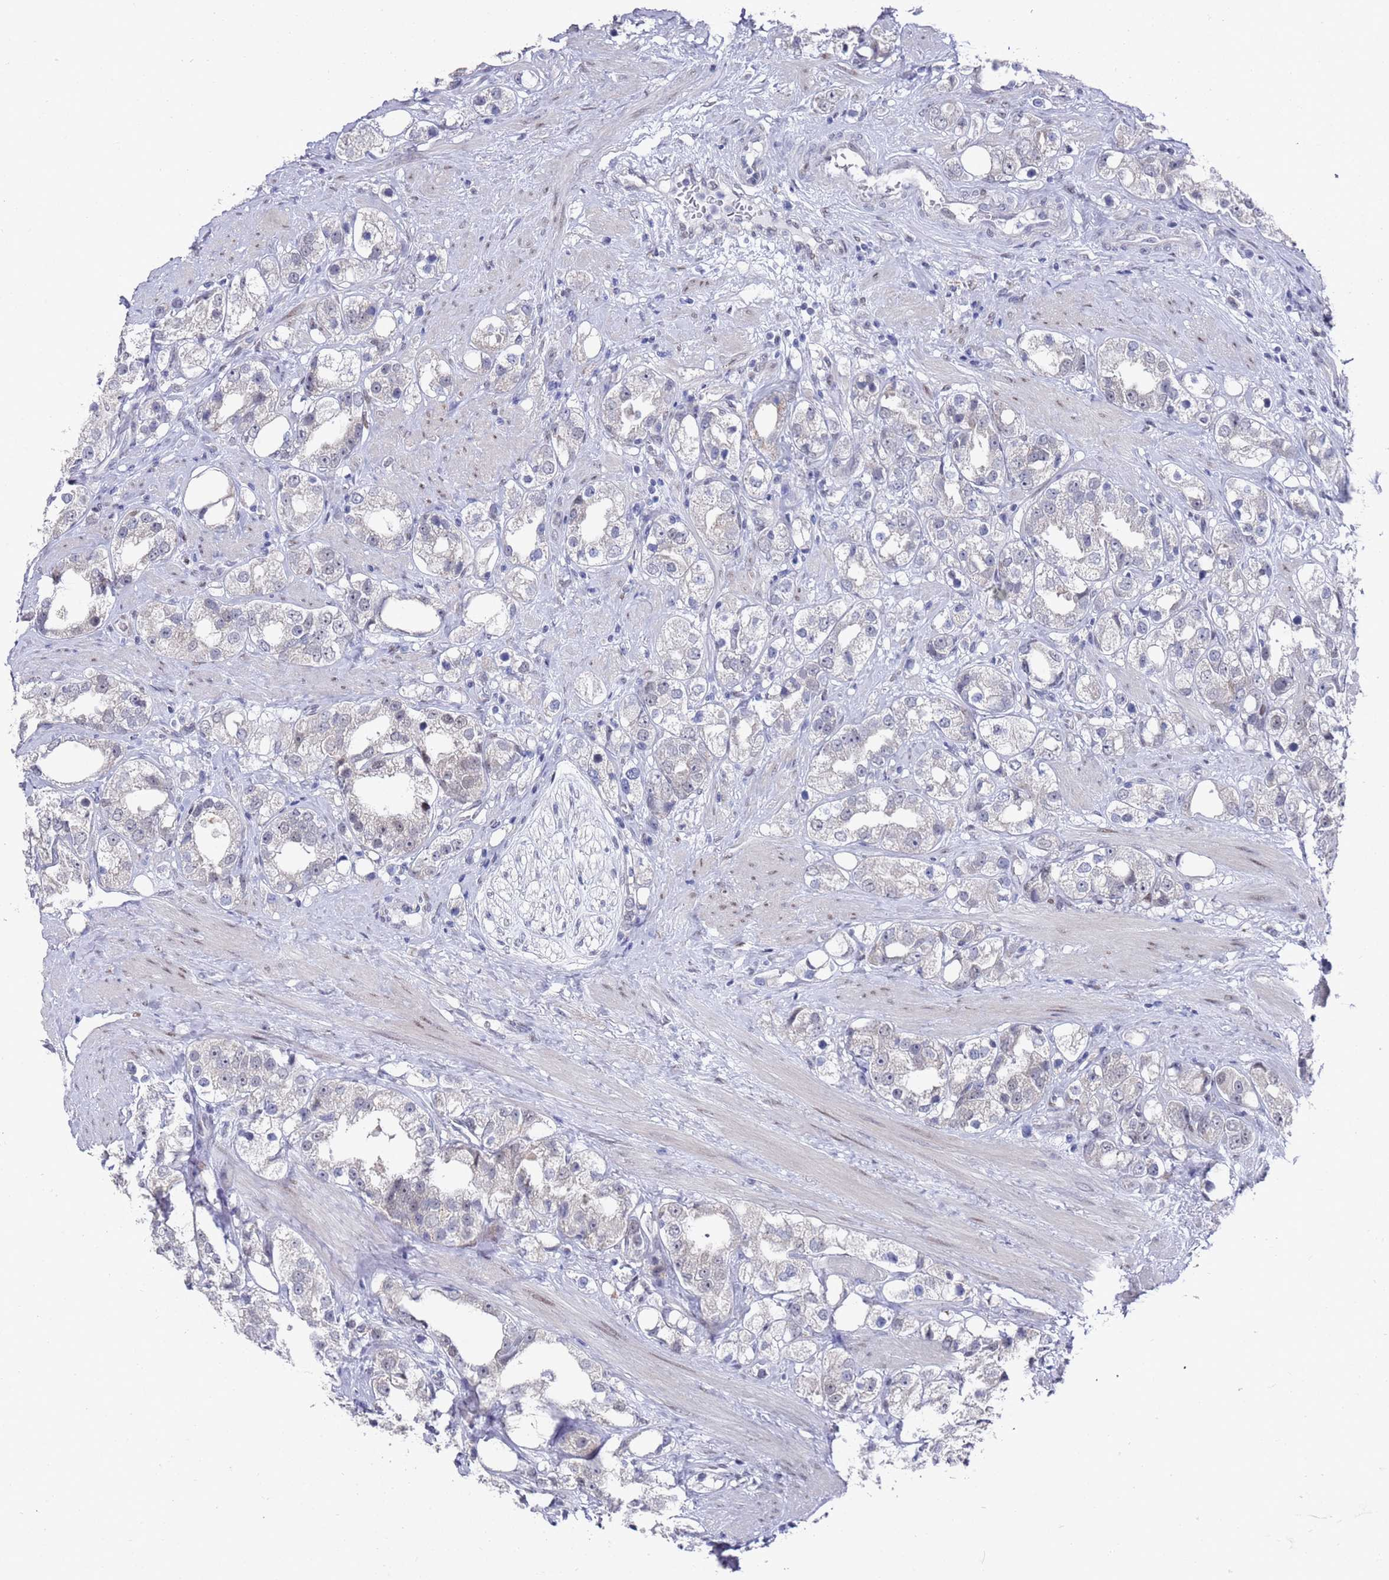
{"staining": {"intensity": "negative", "quantity": "none", "location": "none"}, "tissue": "prostate cancer", "cell_type": "Tumor cells", "image_type": "cancer", "snomed": [{"axis": "morphology", "description": "Adenocarcinoma, NOS"}, {"axis": "topography", "description": "Prostate"}], "caption": "Photomicrograph shows no significant protein staining in tumor cells of prostate cancer.", "gene": "COPS6", "patient": {"sex": "male", "age": 79}}